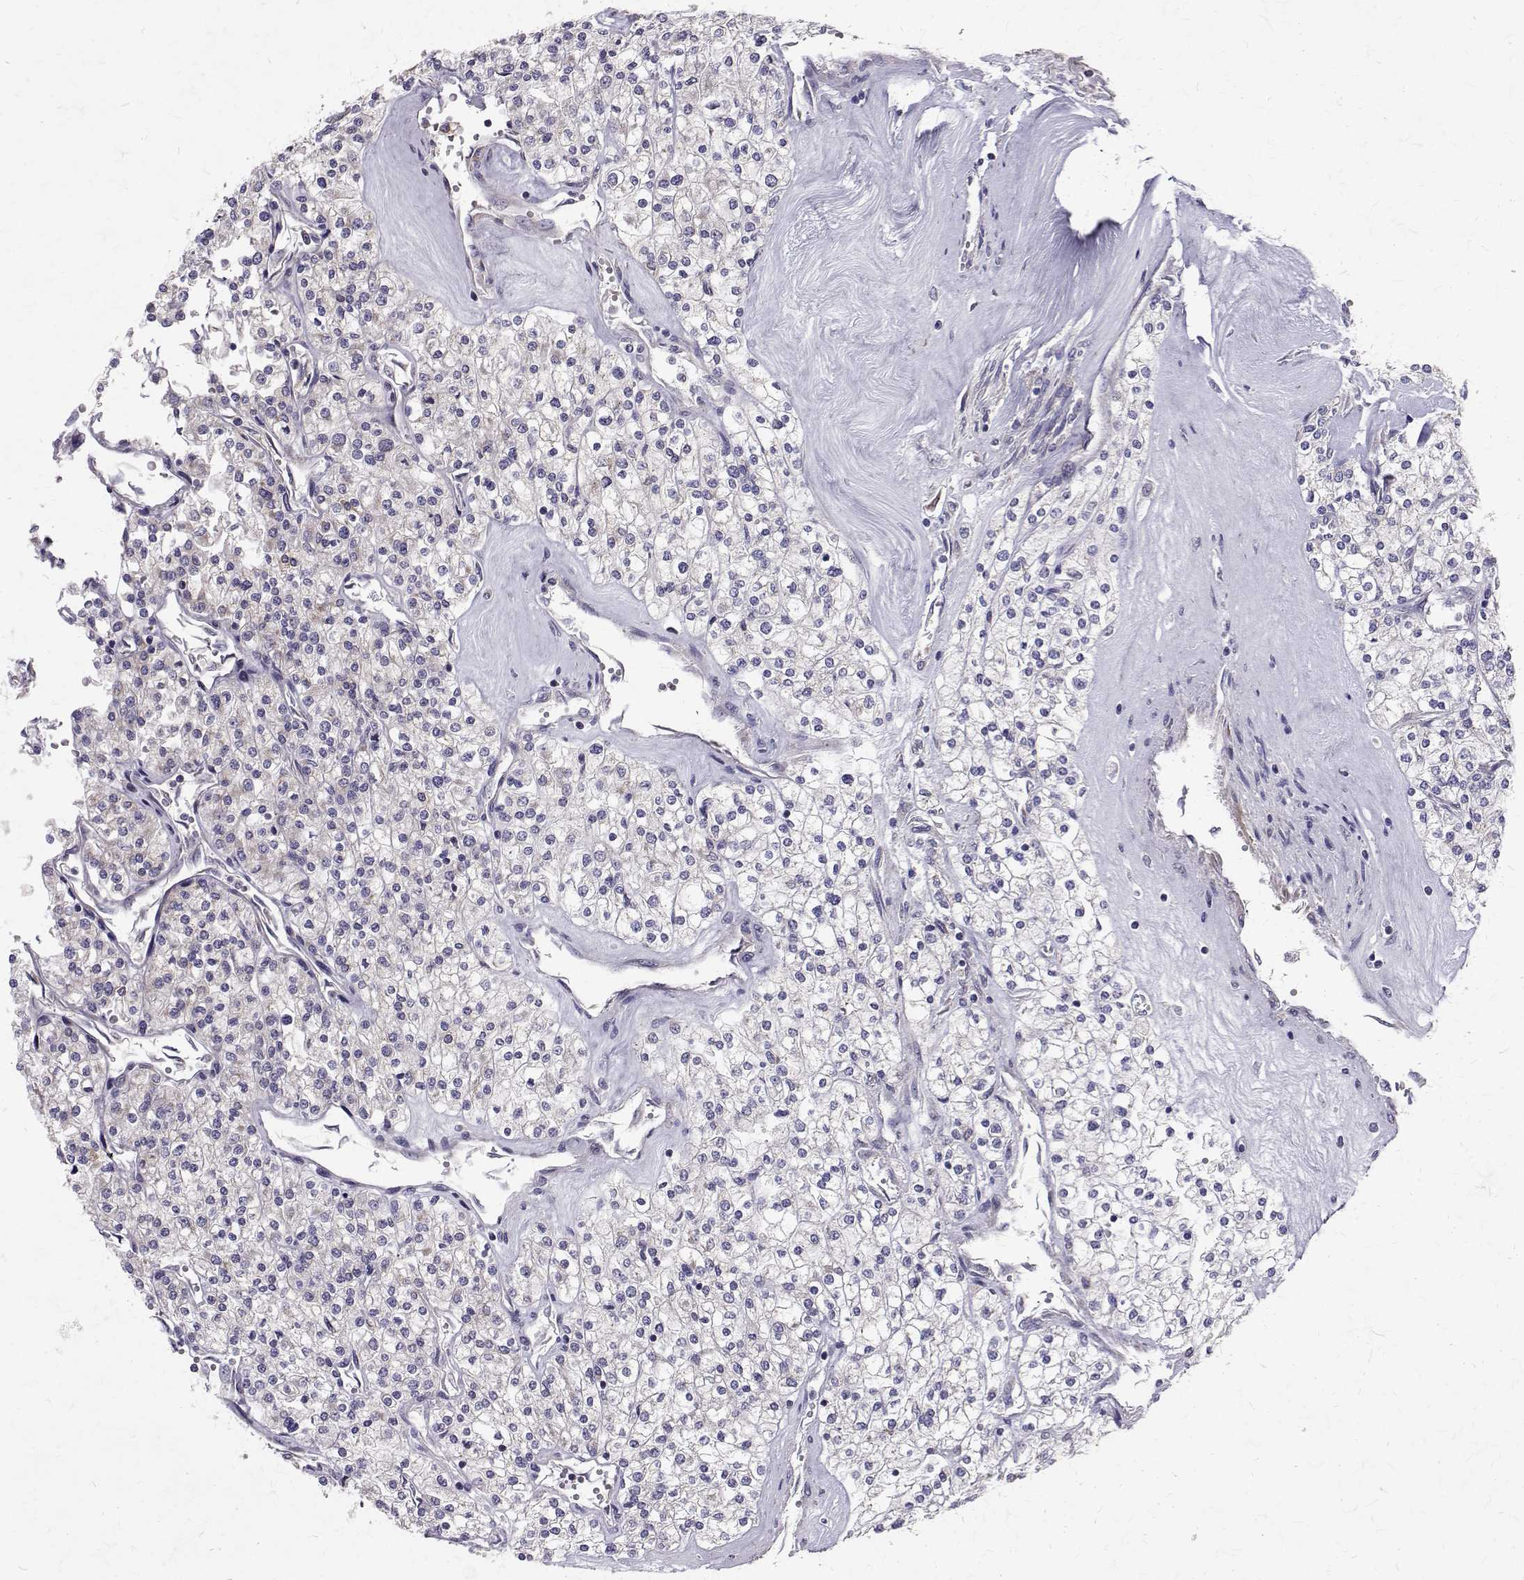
{"staining": {"intensity": "negative", "quantity": "none", "location": "none"}, "tissue": "renal cancer", "cell_type": "Tumor cells", "image_type": "cancer", "snomed": [{"axis": "morphology", "description": "Adenocarcinoma, NOS"}, {"axis": "topography", "description": "Kidney"}], "caption": "High power microscopy image of an immunohistochemistry histopathology image of adenocarcinoma (renal), revealing no significant expression in tumor cells.", "gene": "ARFGAP1", "patient": {"sex": "male", "age": 80}}